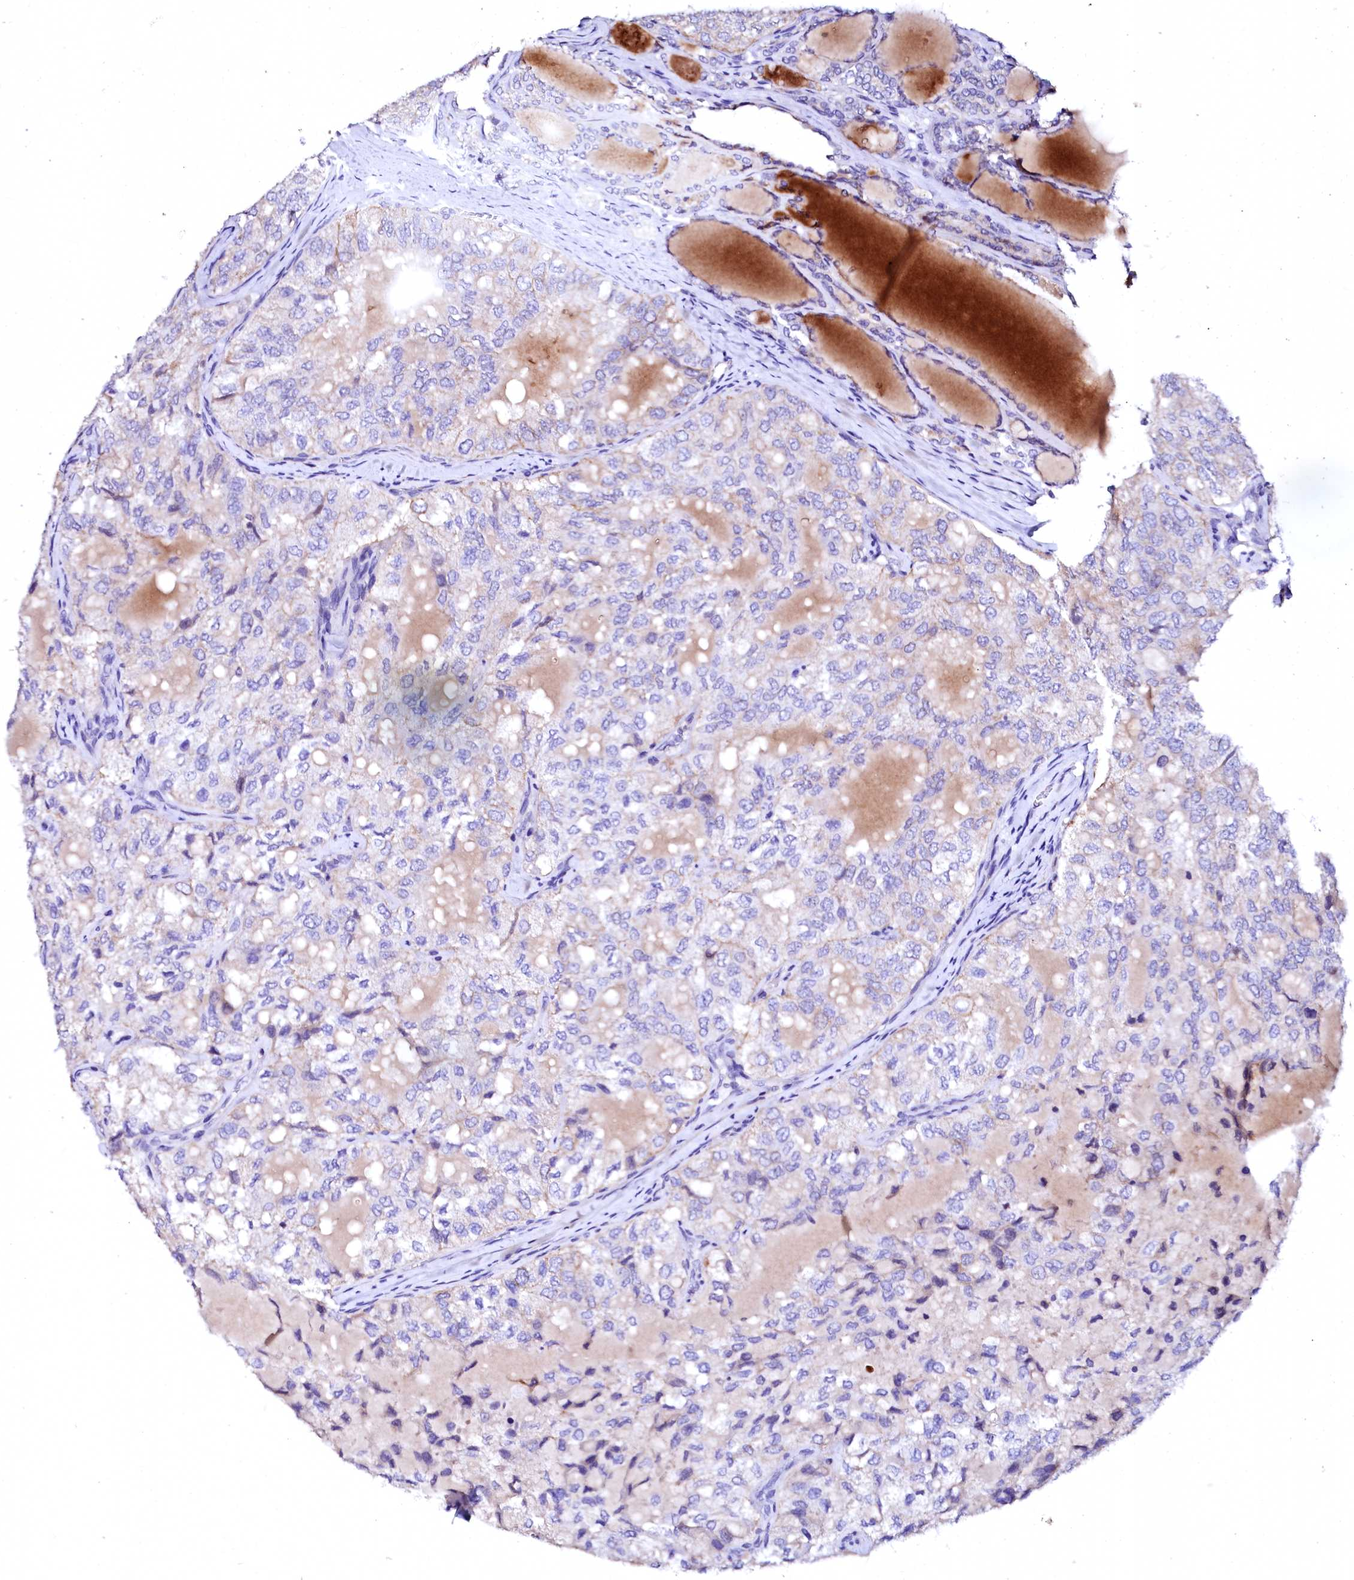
{"staining": {"intensity": "negative", "quantity": "none", "location": "none"}, "tissue": "thyroid cancer", "cell_type": "Tumor cells", "image_type": "cancer", "snomed": [{"axis": "morphology", "description": "Follicular adenoma carcinoma, NOS"}, {"axis": "topography", "description": "Thyroid gland"}], "caption": "Follicular adenoma carcinoma (thyroid) was stained to show a protein in brown. There is no significant expression in tumor cells. Nuclei are stained in blue.", "gene": "NALF1", "patient": {"sex": "male", "age": 75}}